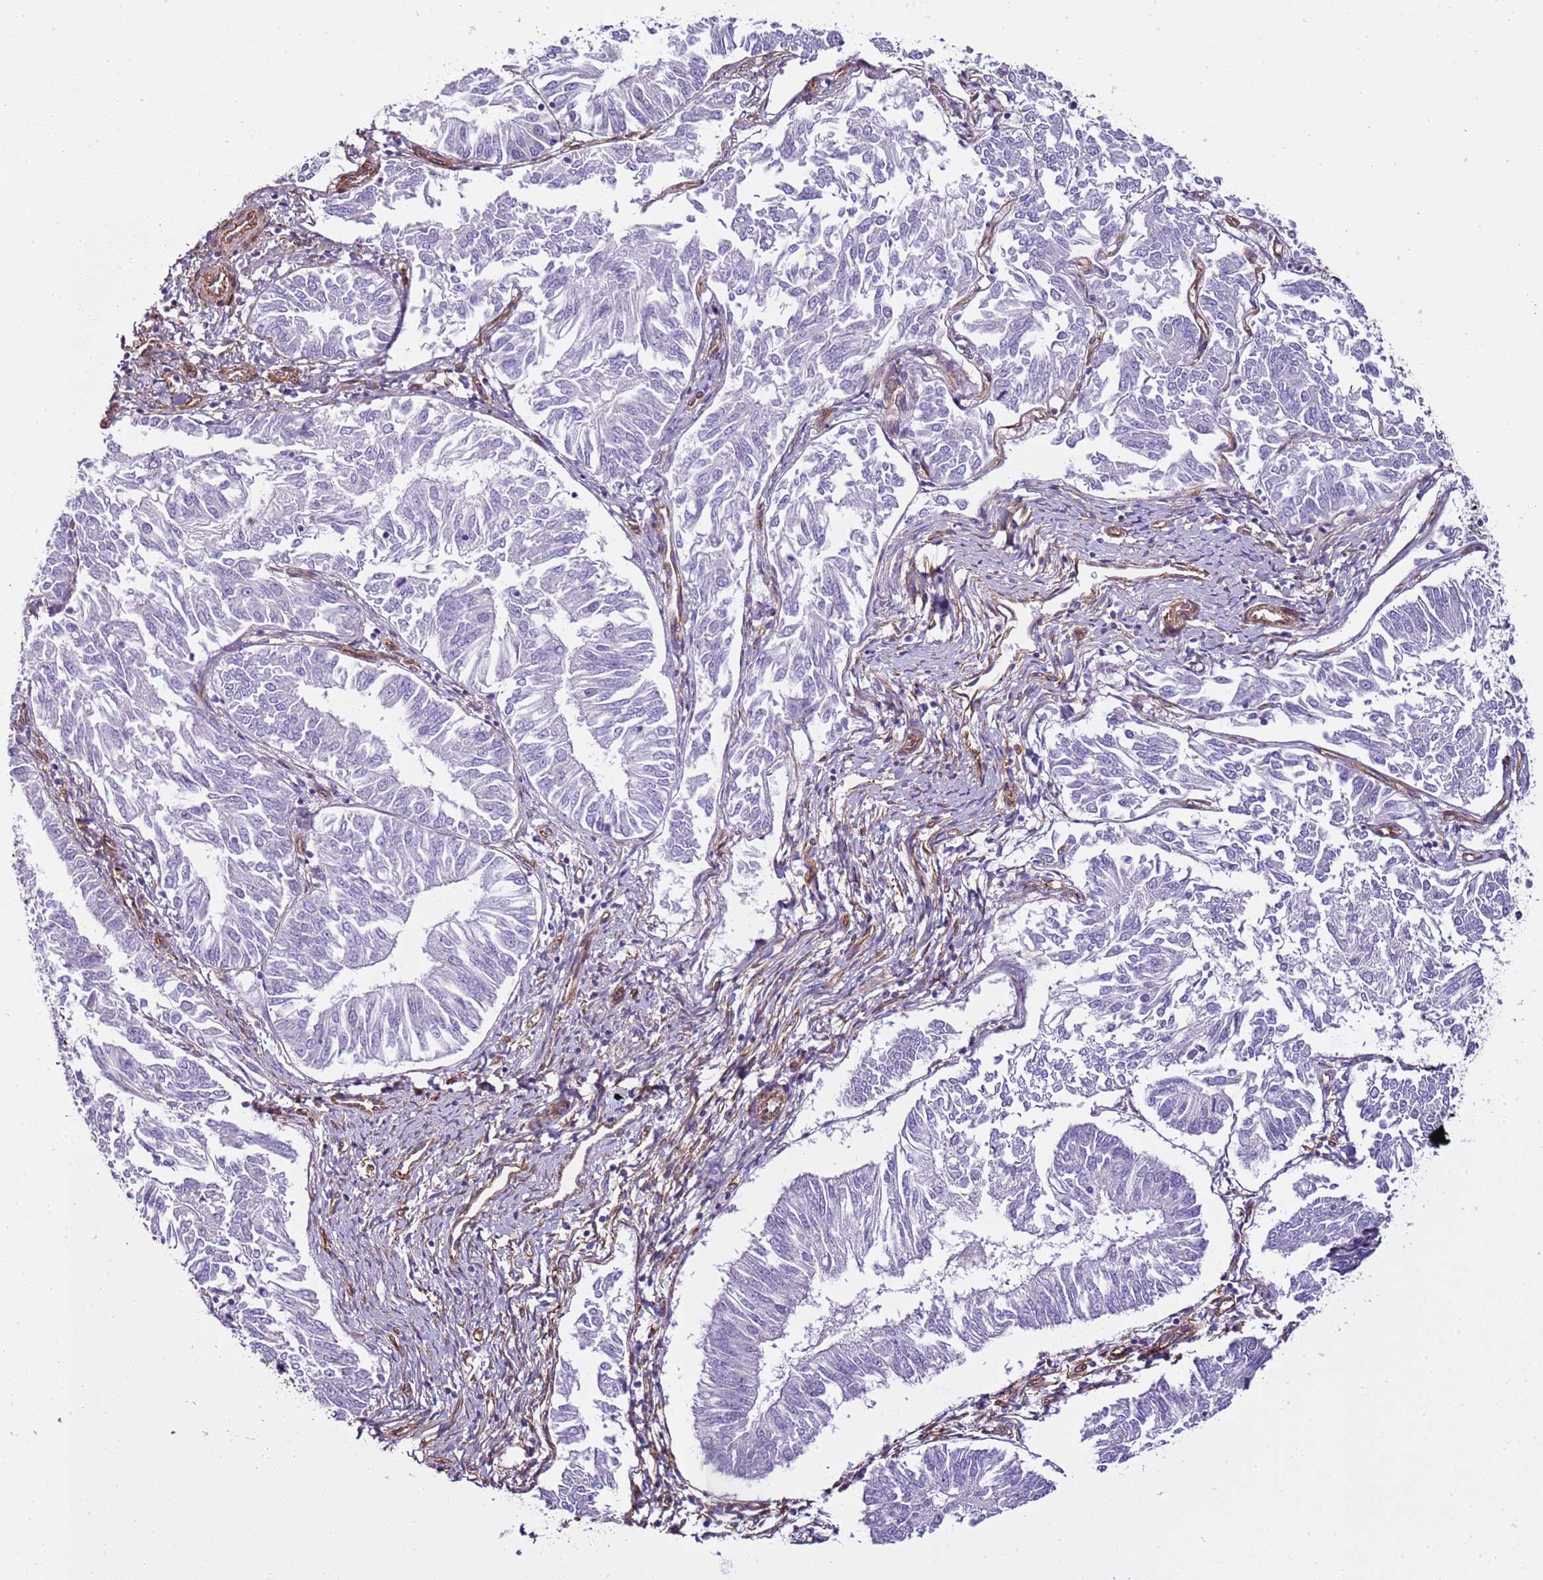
{"staining": {"intensity": "negative", "quantity": "none", "location": "none"}, "tissue": "endometrial cancer", "cell_type": "Tumor cells", "image_type": "cancer", "snomed": [{"axis": "morphology", "description": "Adenocarcinoma, NOS"}, {"axis": "topography", "description": "Endometrium"}], "caption": "Tumor cells show no significant positivity in endometrial adenocarcinoma. (Stains: DAB (3,3'-diaminobenzidine) immunohistochemistry with hematoxylin counter stain, Microscopy: brightfield microscopy at high magnification).", "gene": "CTDSPL", "patient": {"sex": "female", "age": 58}}